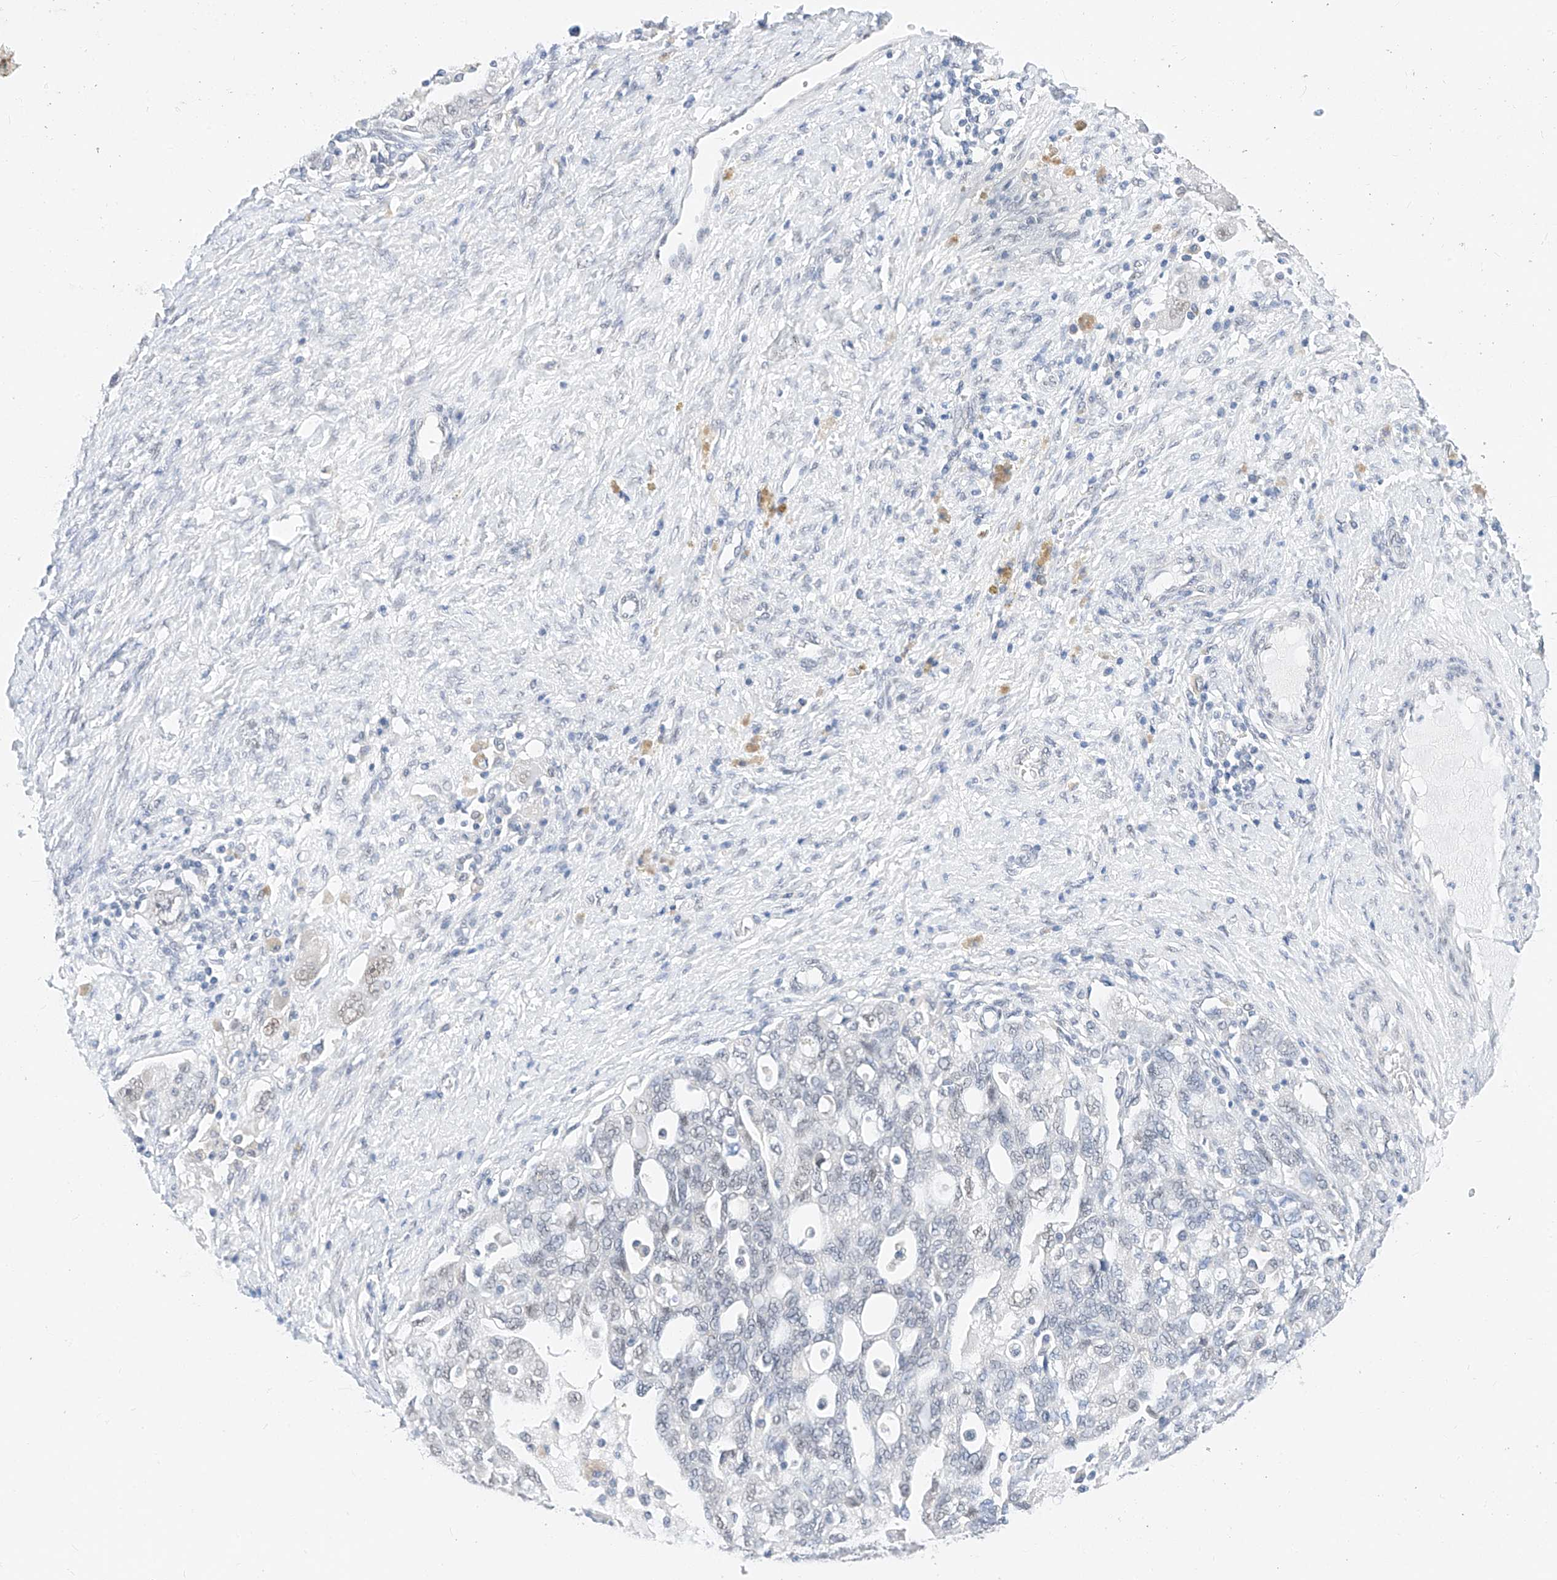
{"staining": {"intensity": "negative", "quantity": "none", "location": "none"}, "tissue": "ovarian cancer", "cell_type": "Tumor cells", "image_type": "cancer", "snomed": [{"axis": "morphology", "description": "Carcinoma, NOS"}, {"axis": "morphology", "description": "Cystadenocarcinoma, serous, NOS"}, {"axis": "topography", "description": "Ovary"}], "caption": "Tumor cells are negative for brown protein staining in serous cystadenocarcinoma (ovarian).", "gene": "KCNJ1", "patient": {"sex": "female", "age": 69}}